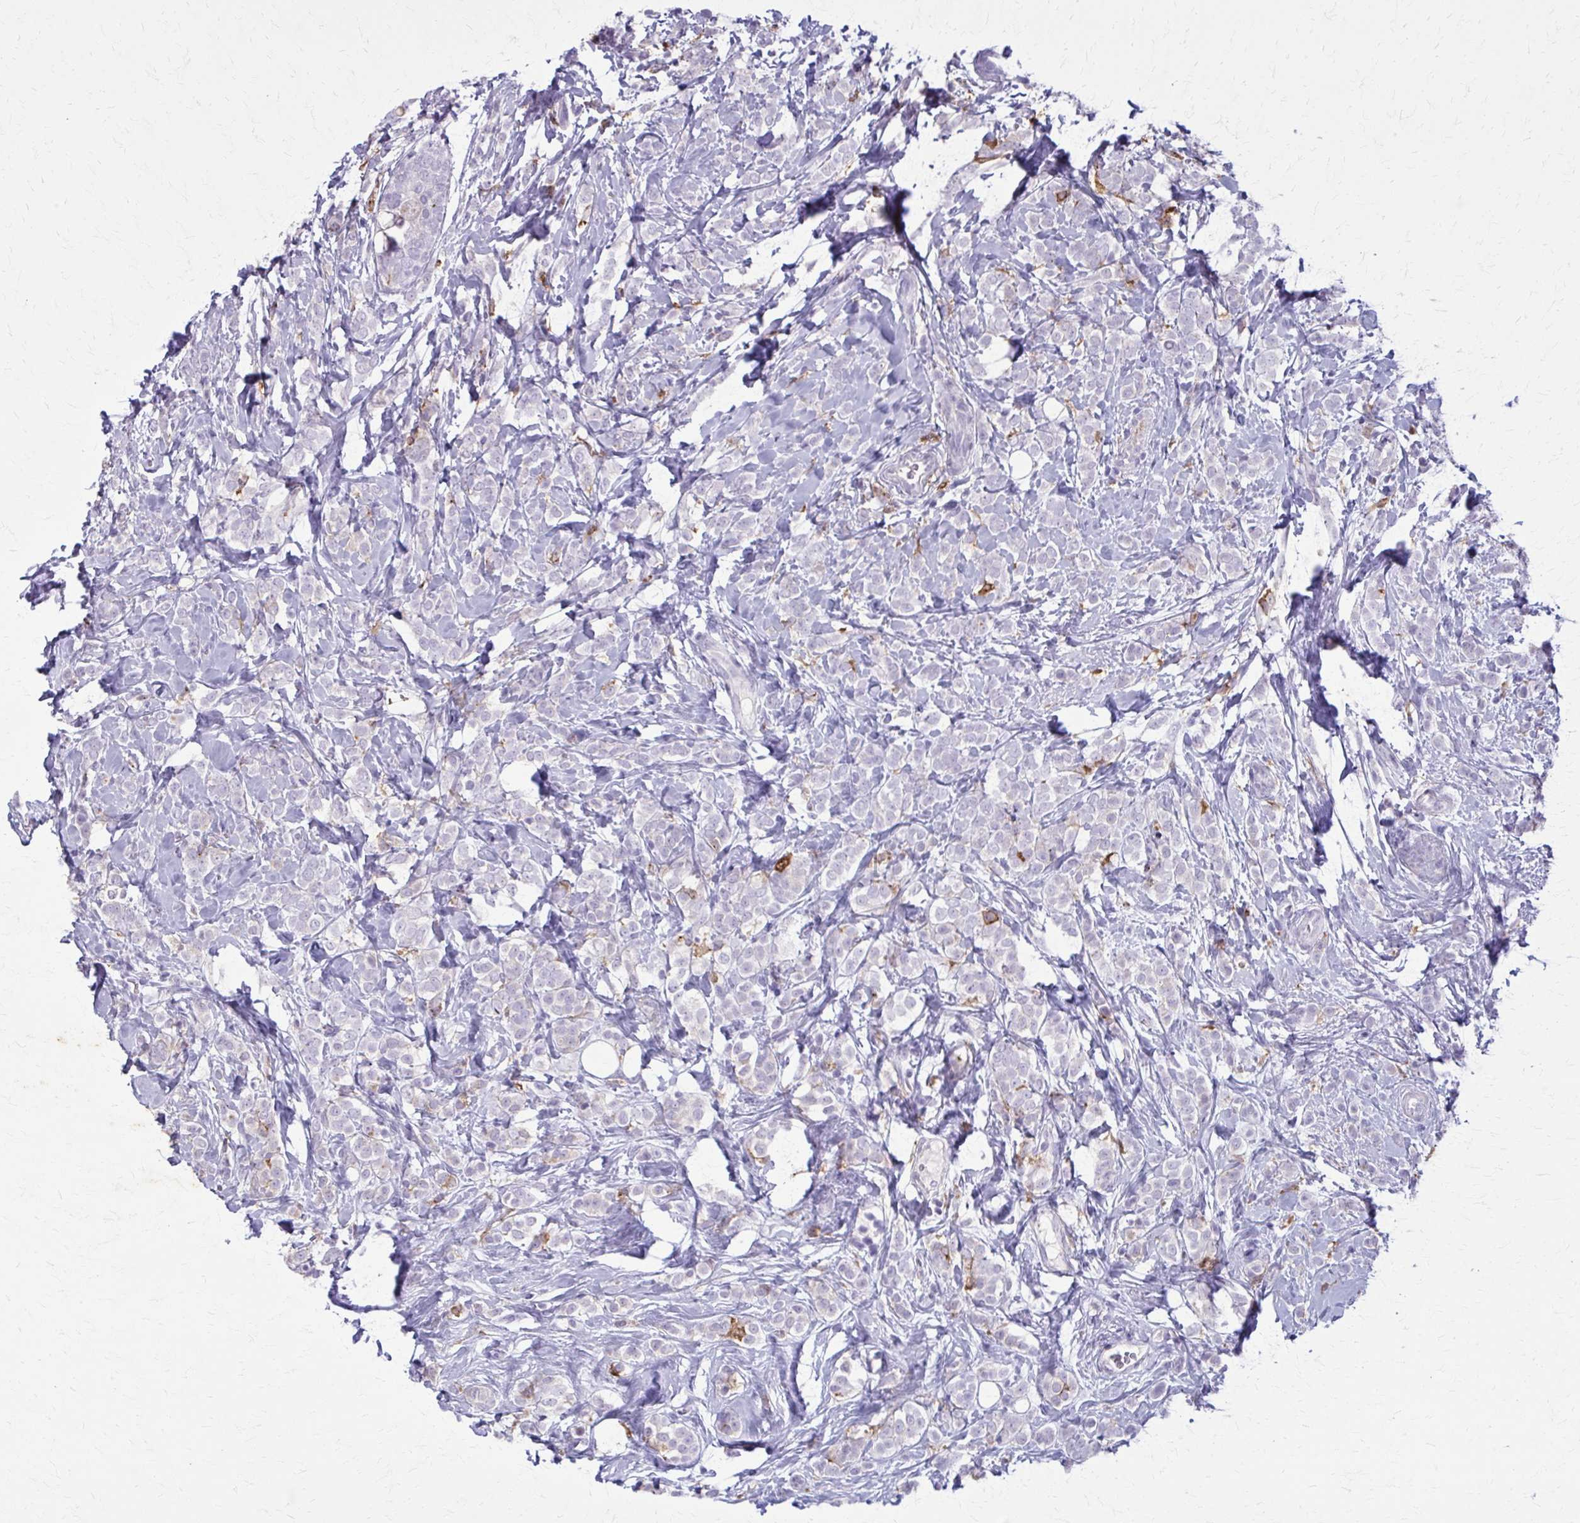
{"staining": {"intensity": "negative", "quantity": "none", "location": "none"}, "tissue": "breast cancer", "cell_type": "Tumor cells", "image_type": "cancer", "snomed": [{"axis": "morphology", "description": "Lobular carcinoma"}, {"axis": "topography", "description": "Breast"}], "caption": "An immunohistochemistry image of breast lobular carcinoma is shown. There is no staining in tumor cells of breast lobular carcinoma.", "gene": "CARD9", "patient": {"sex": "female", "age": 49}}